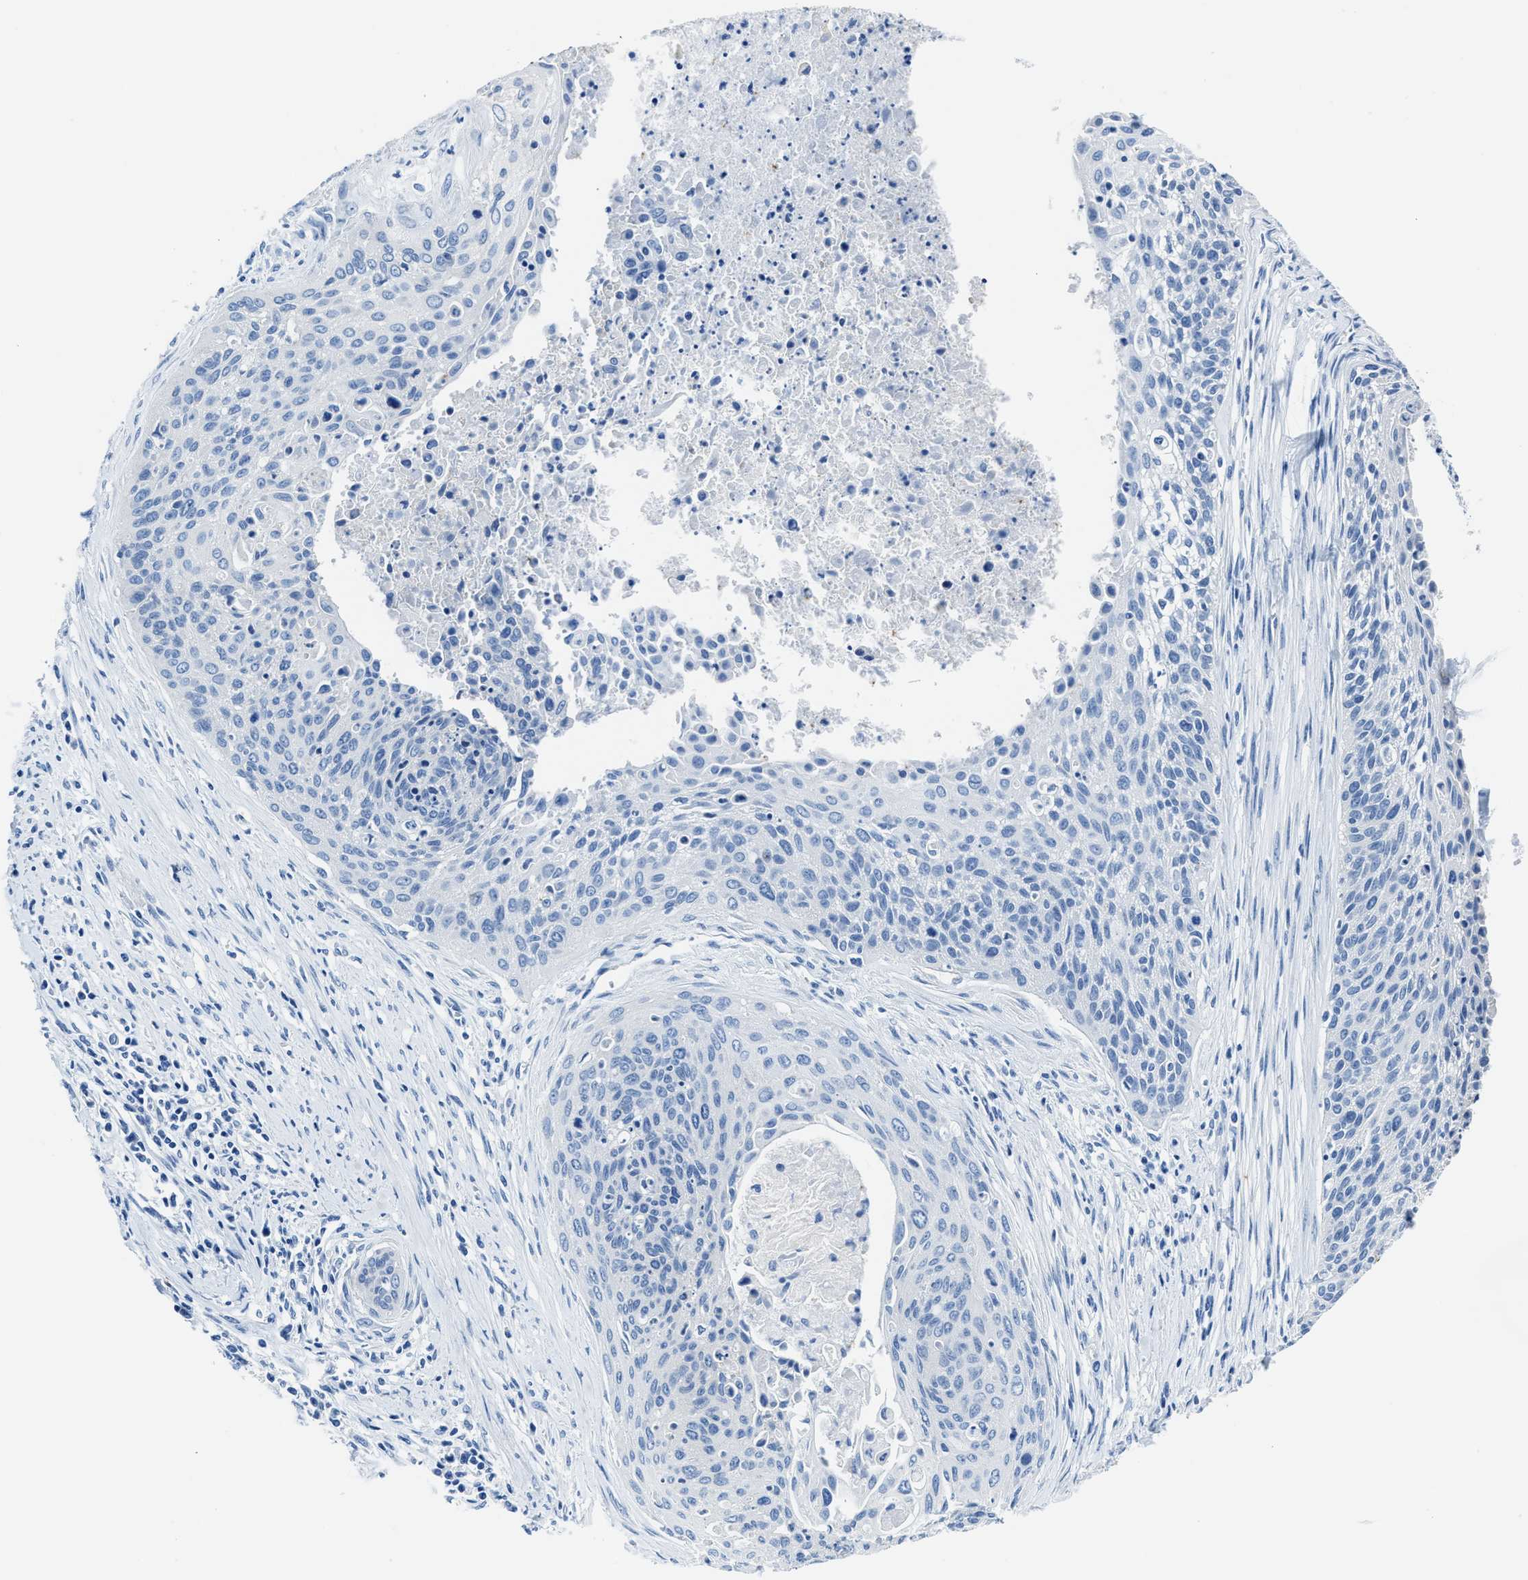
{"staining": {"intensity": "negative", "quantity": "none", "location": "none"}, "tissue": "cervical cancer", "cell_type": "Tumor cells", "image_type": "cancer", "snomed": [{"axis": "morphology", "description": "Squamous cell carcinoma, NOS"}, {"axis": "topography", "description": "Cervix"}], "caption": "Tumor cells show no significant protein expression in cervical squamous cell carcinoma.", "gene": "ASZ1", "patient": {"sex": "female", "age": 55}}